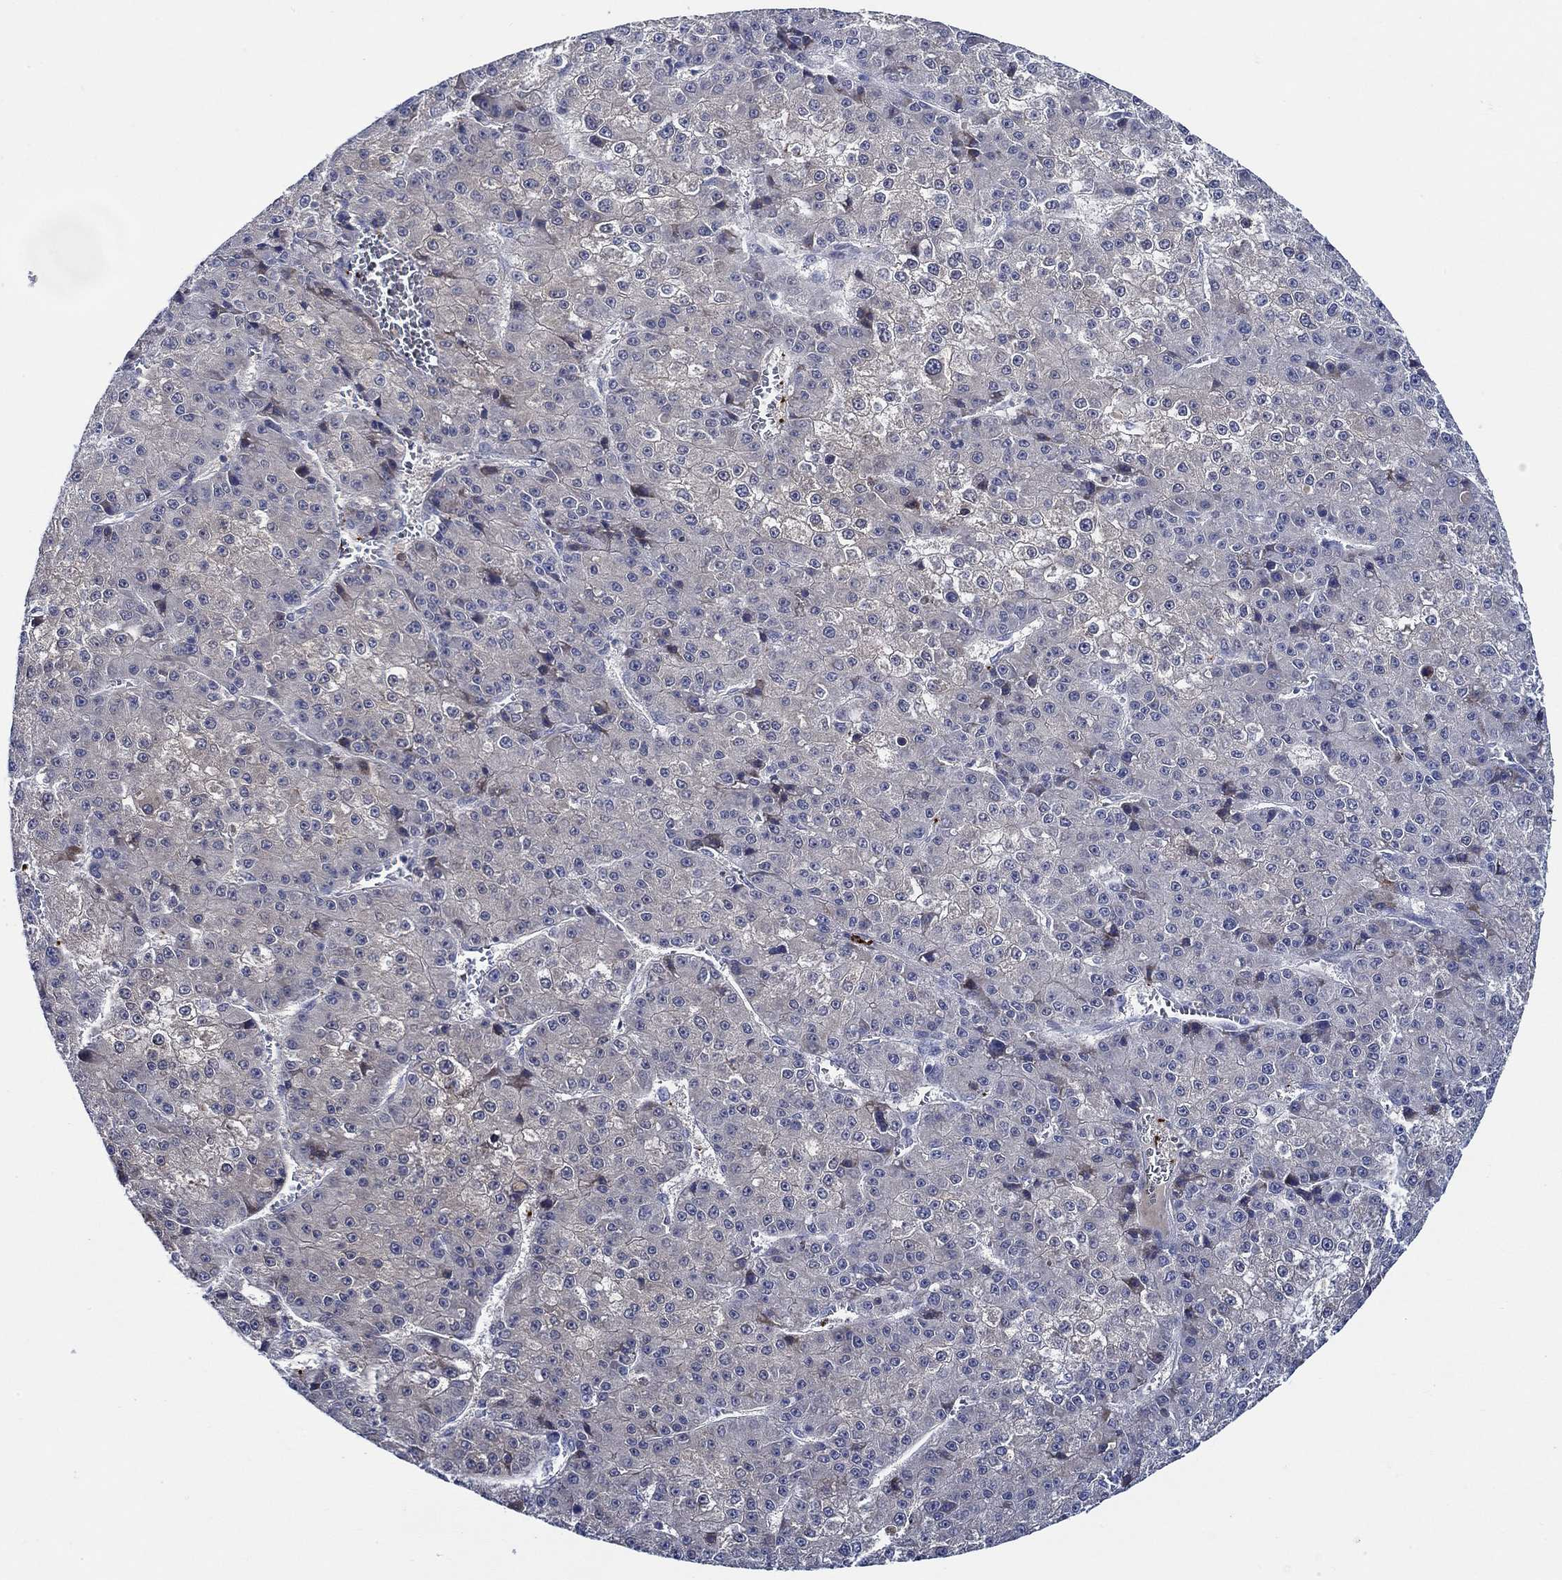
{"staining": {"intensity": "negative", "quantity": "none", "location": "none"}, "tissue": "liver cancer", "cell_type": "Tumor cells", "image_type": "cancer", "snomed": [{"axis": "morphology", "description": "Carcinoma, Hepatocellular, NOS"}, {"axis": "topography", "description": "Liver"}], "caption": "Protein analysis of hepatocellular carcinoma (liver) exhibits no significant expression in tumor cells. Nuclei are stained in blue.", "gene": "ALOX12", "patient": {"sex": "female", "age": 73}}